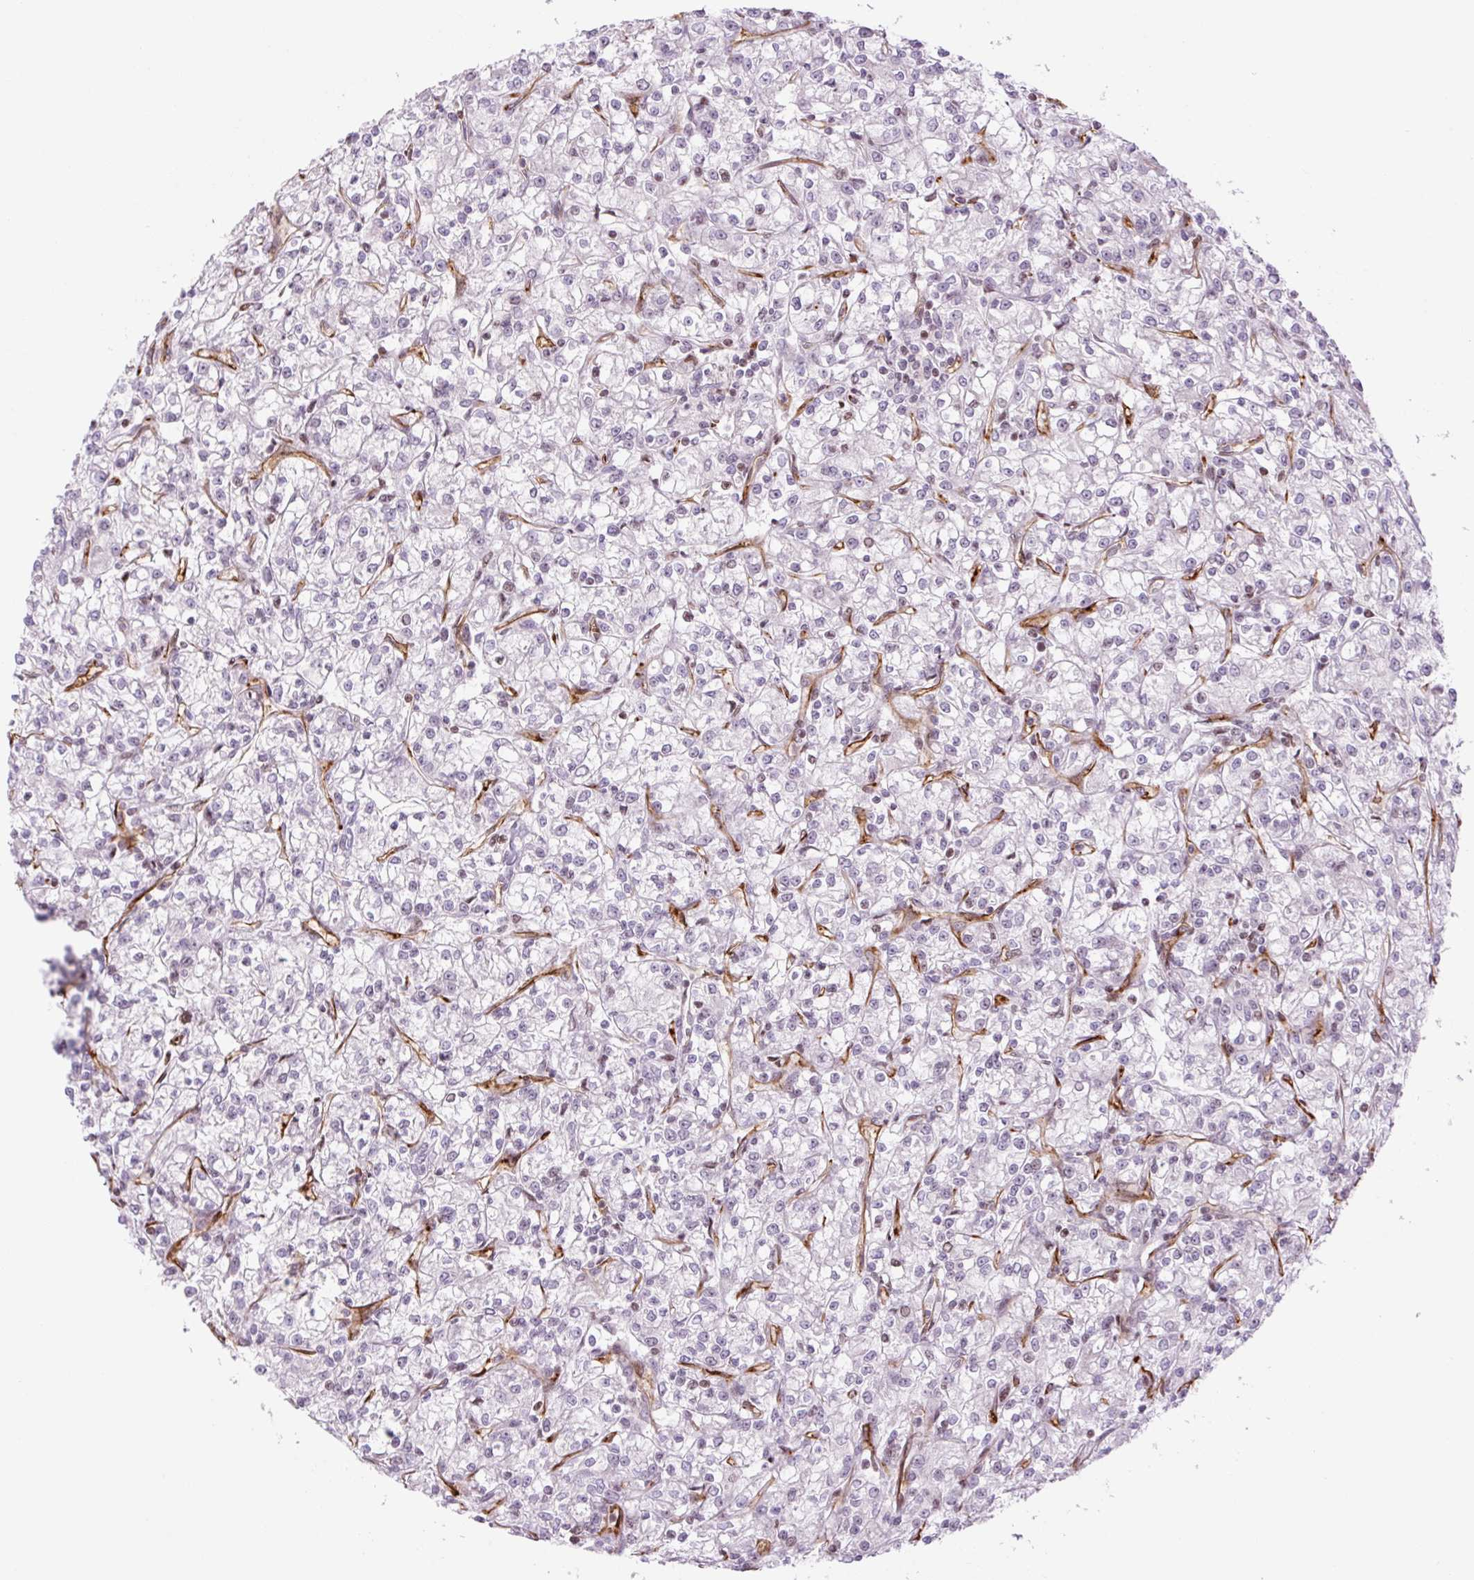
{"staining": {"intensity": "negative", "quantity": "none", "location": "none"}, "tissue": "renal cancer", "cell_type": "Tumor cells", "image_type": "cancer", "snomed": [{"axis": "morphology", "description": "Adenocarcinoma, NOS"}, {"axis": "topography", "description": "Kidney"}], "caption": "The IHC photomicrograph has no significant staining in tumor cells of renal cancer tissue.", "gene": "ZNF417", "patient": {"sex": "female", "age": 59}}